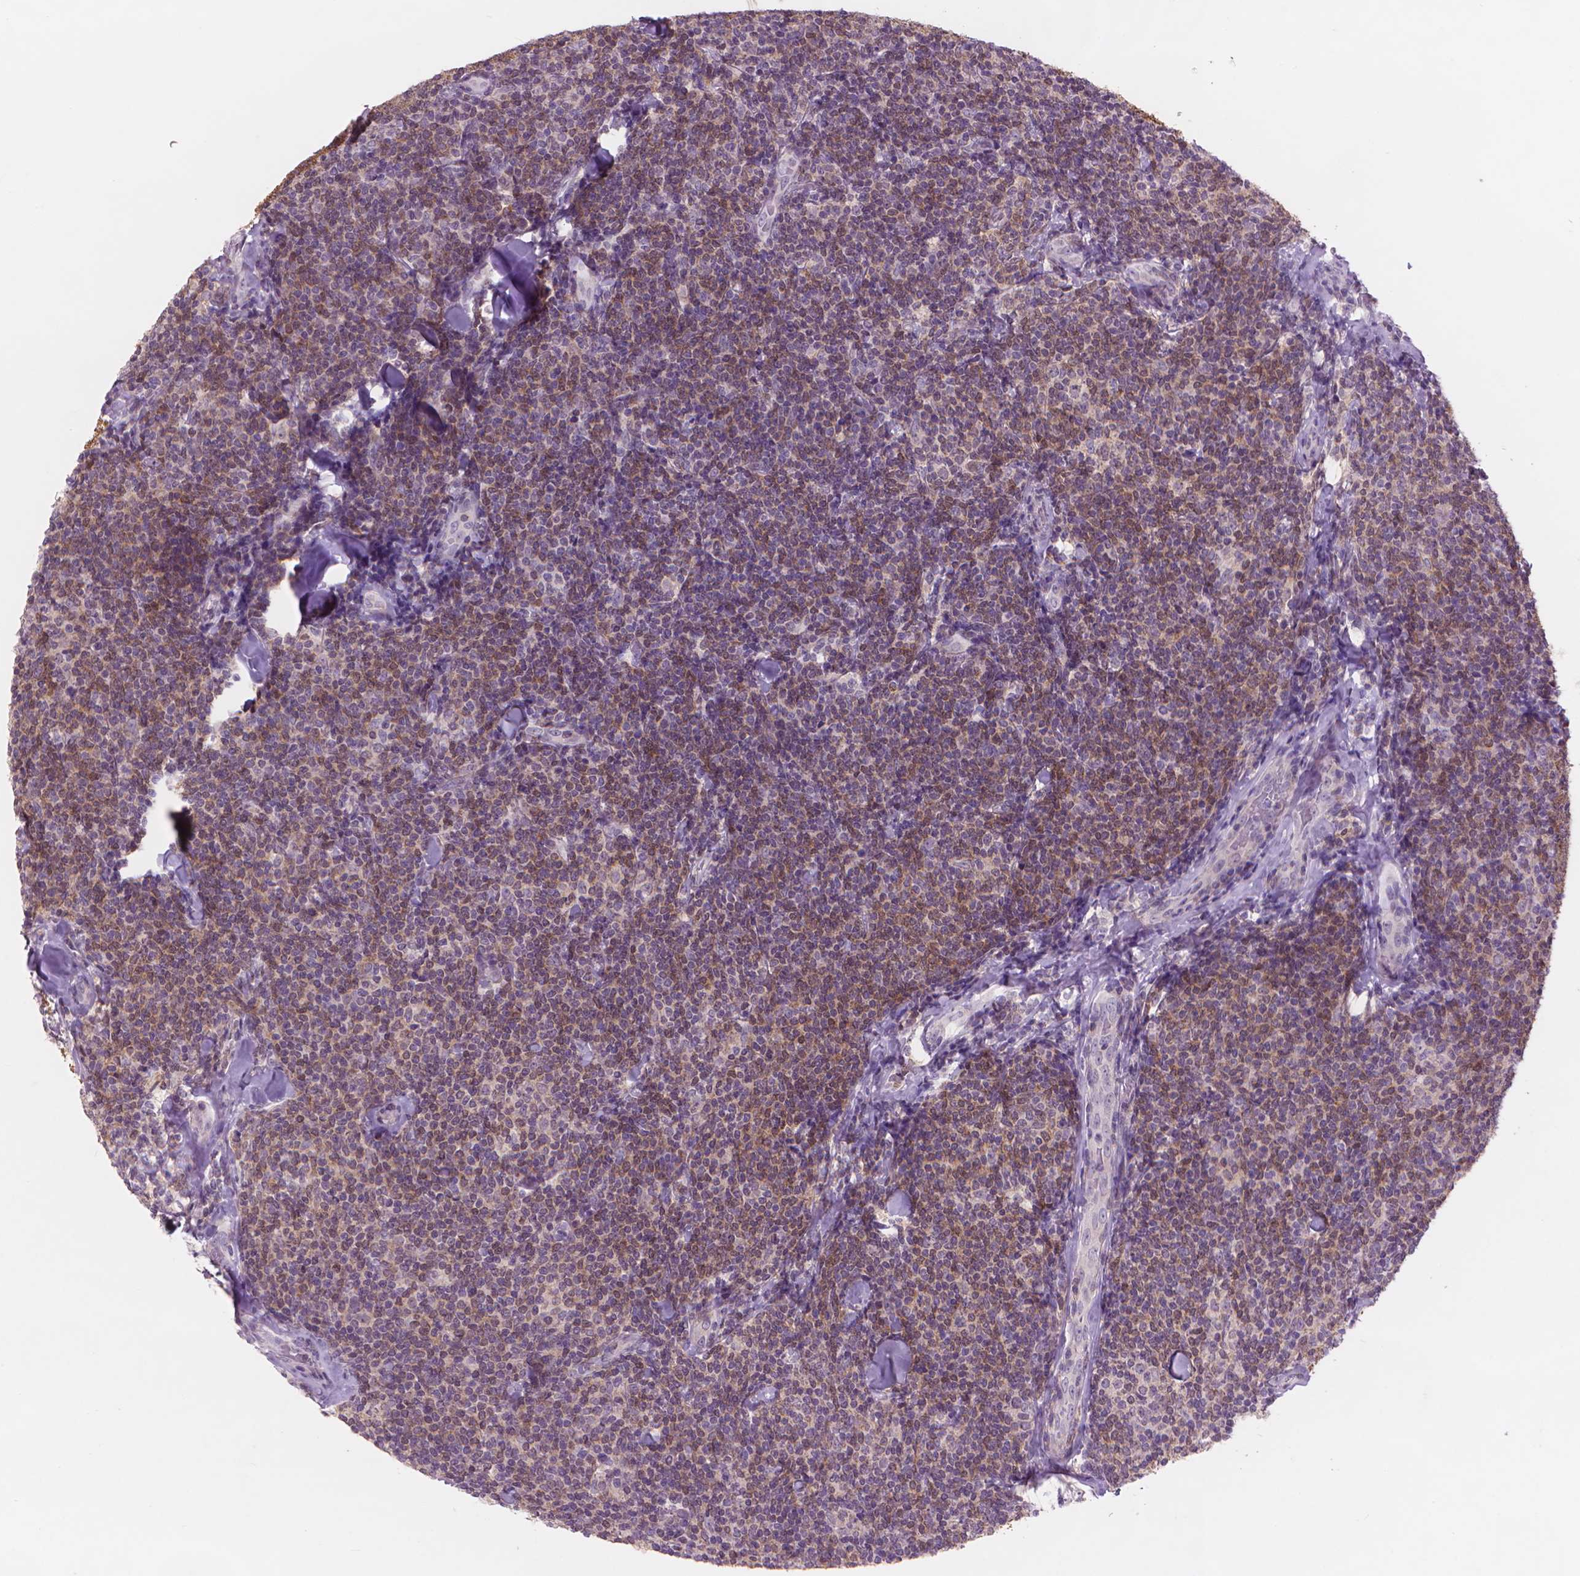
{"staining": {"intensity": "moderate", "quantity": "25%-75%", "location": "cytoplasmic/membranous"}, "tissue": "lymphoma", "cell_type": "Tumor cells", "image_type": "cancer", "snomed": [{"axis": "morphology", "description": "Malignant lymphoma, non-Hodgkin's type, Low grade"}, {"axis": "topography", "description": "Lymph node"}], "caption": "Immunohistochemistry (IHC) of human lymphoma displays medium levels of moderate cytoplasmic/membranous positivity in approximately 25%-75% of tumor cells. (IHC, brightfield microscopy, high magnification).", "gene": "ENO2", "patient": {"sex": "female", "age": 56}}